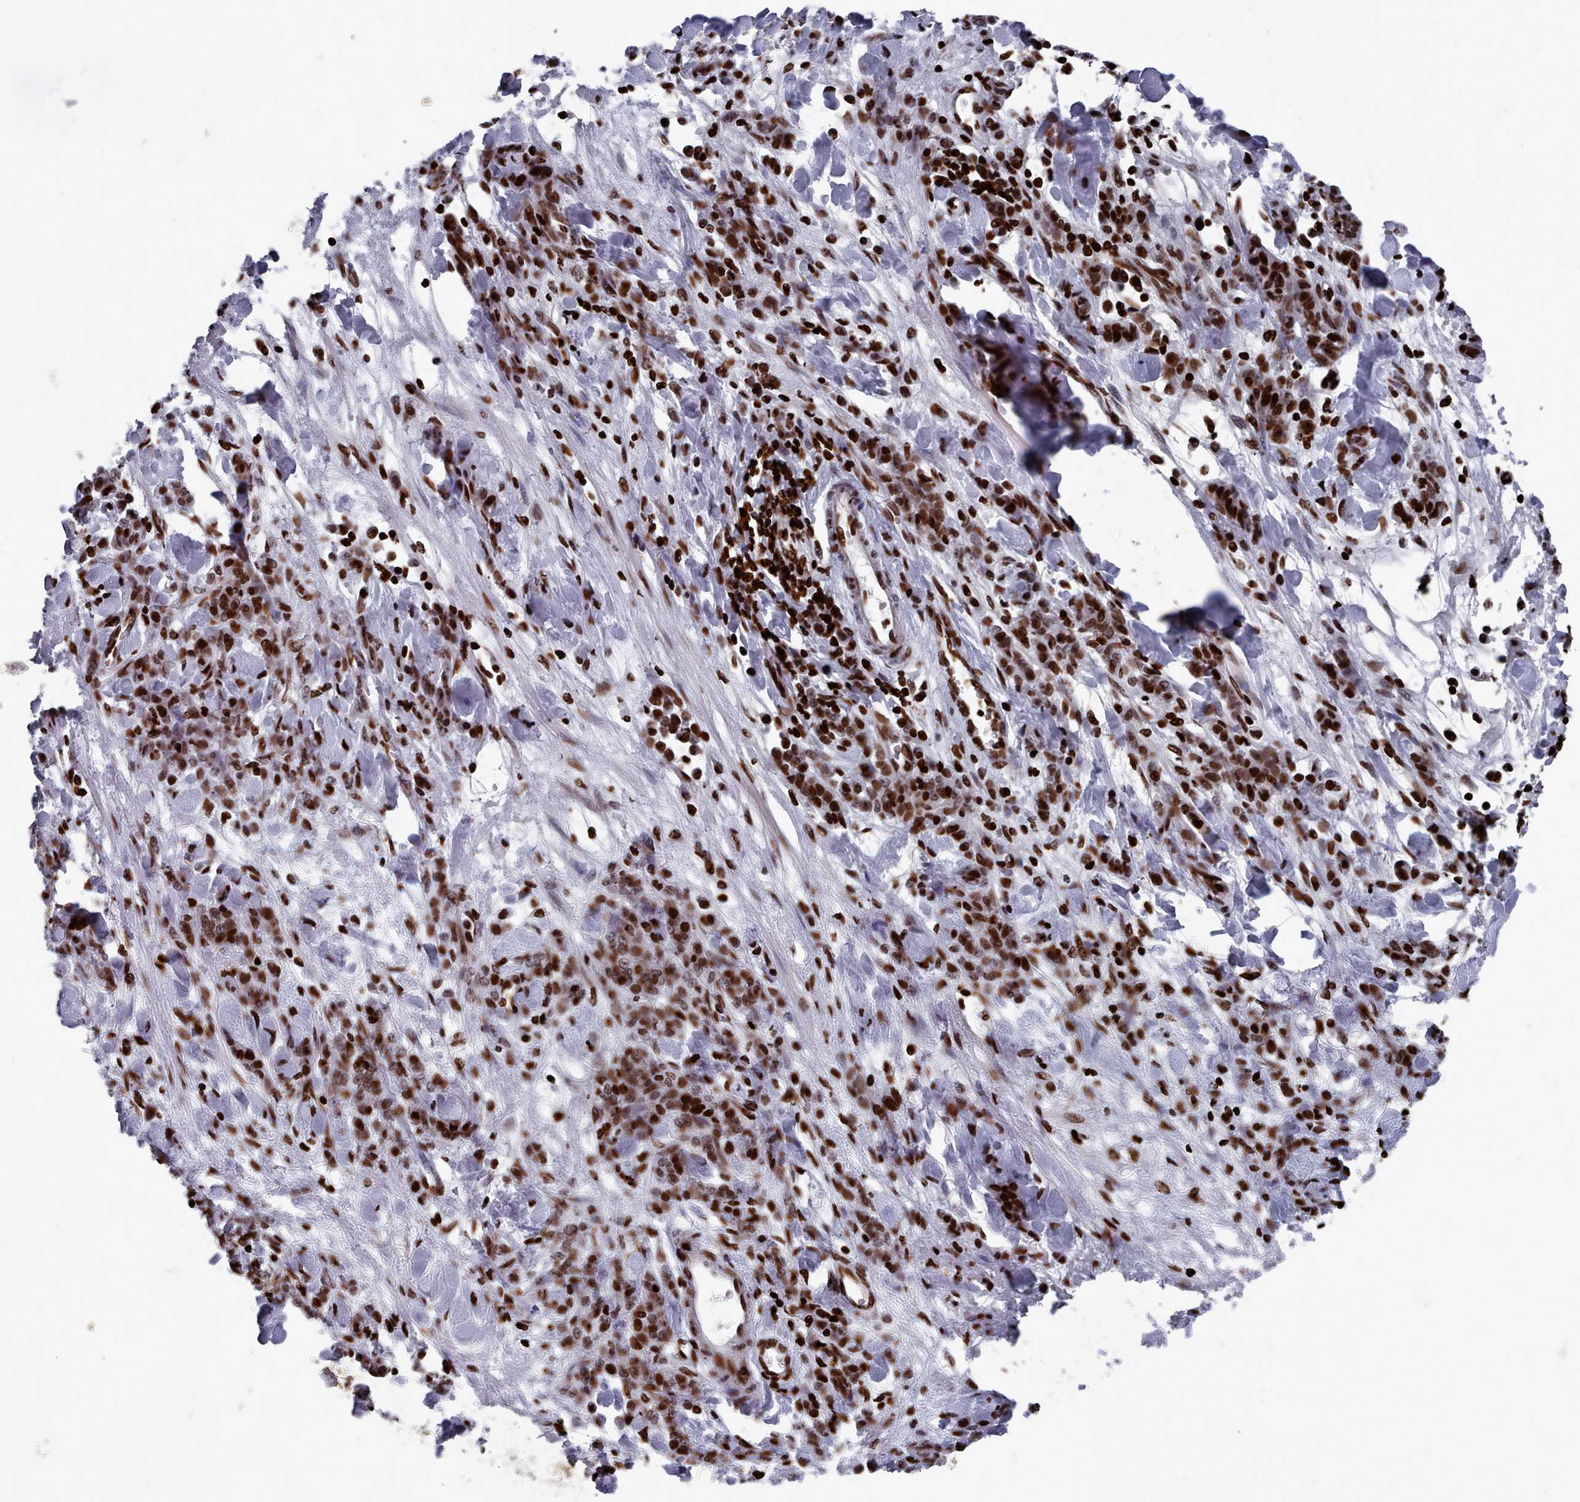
{"staining": {"intensity": "strong", "quantity": ">75%", "location": "nuclear"}, "tissue": "stomach cancer", "cell_type": "Tumor cells", "image_type": "cancer", "snomed": [{"axis": "morphology", "description": "Normal tissue, NOS"}, {"axis": "morphology", "description": "Adenocarcinoma, NOS"}, {"axis": "topography", "description": "Stomach"}], "caption": "Adenocarcinoma (stomach) stained with a protein marker reveals strong staining in tumor cells.", "gene": "PCDHB12", "patient": {"sex": "male", "age": 82}}